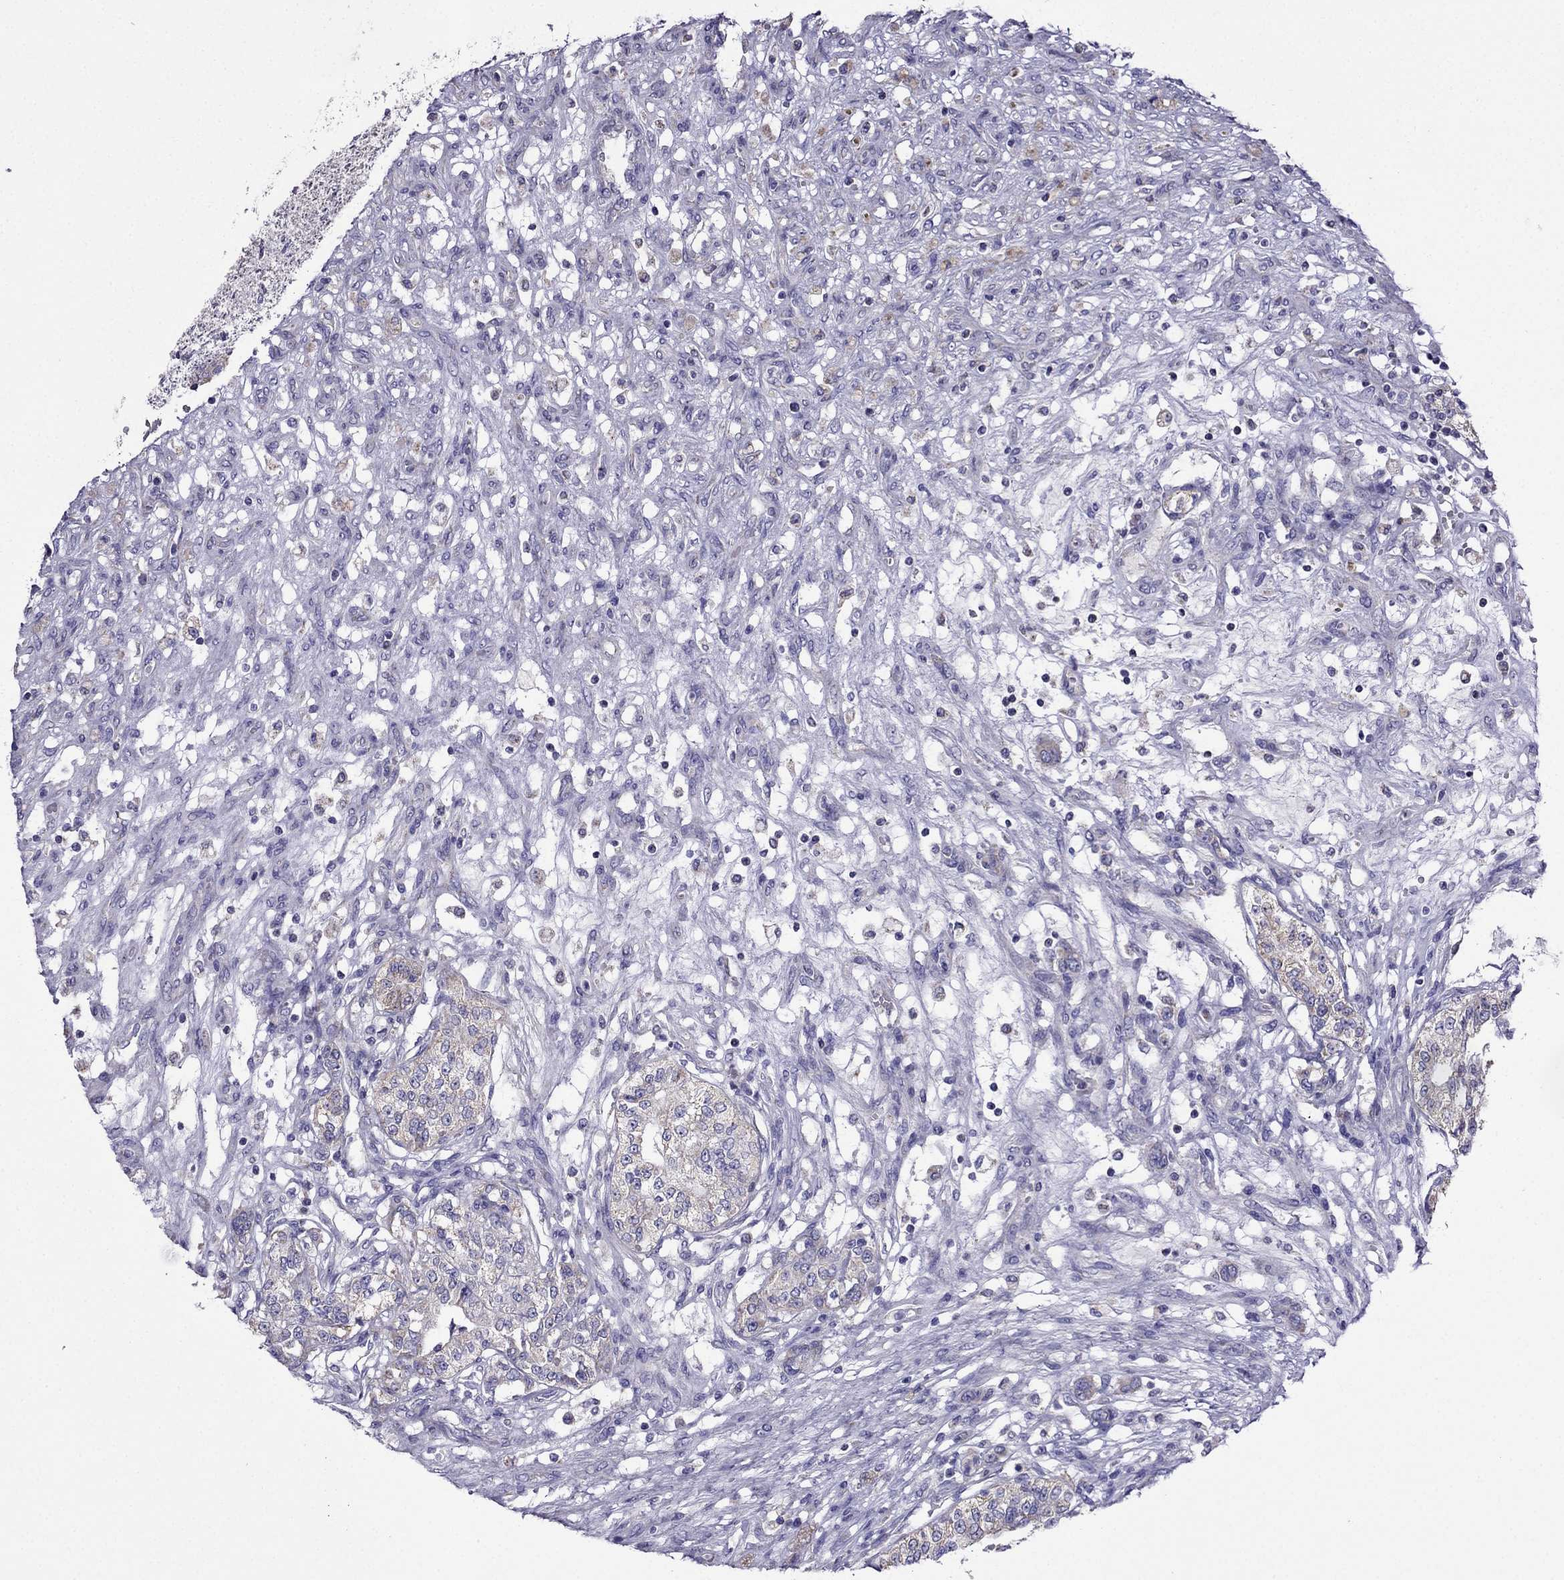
{"staining": {"intensity": "weak", "quantity": ">75%", "location": "cytoplasmic/membranous"}, "tissue": "renal cancer", "cell_type": "Tumor cells", "image_type": "cancer", "snomed": [{"axis": "morphology", "description": "Adenocarcinoma, NOS"}, {"axis": "topography", "description": "Kidney"}], "caption": "Weak cytoplasmic/membranous staining for a protein is present in approximately >75% of tumor cells of adenocarcinoma (renal) using IHC.", "gene": "DSC1", "patient": {"sex": "female", "age": 63}}